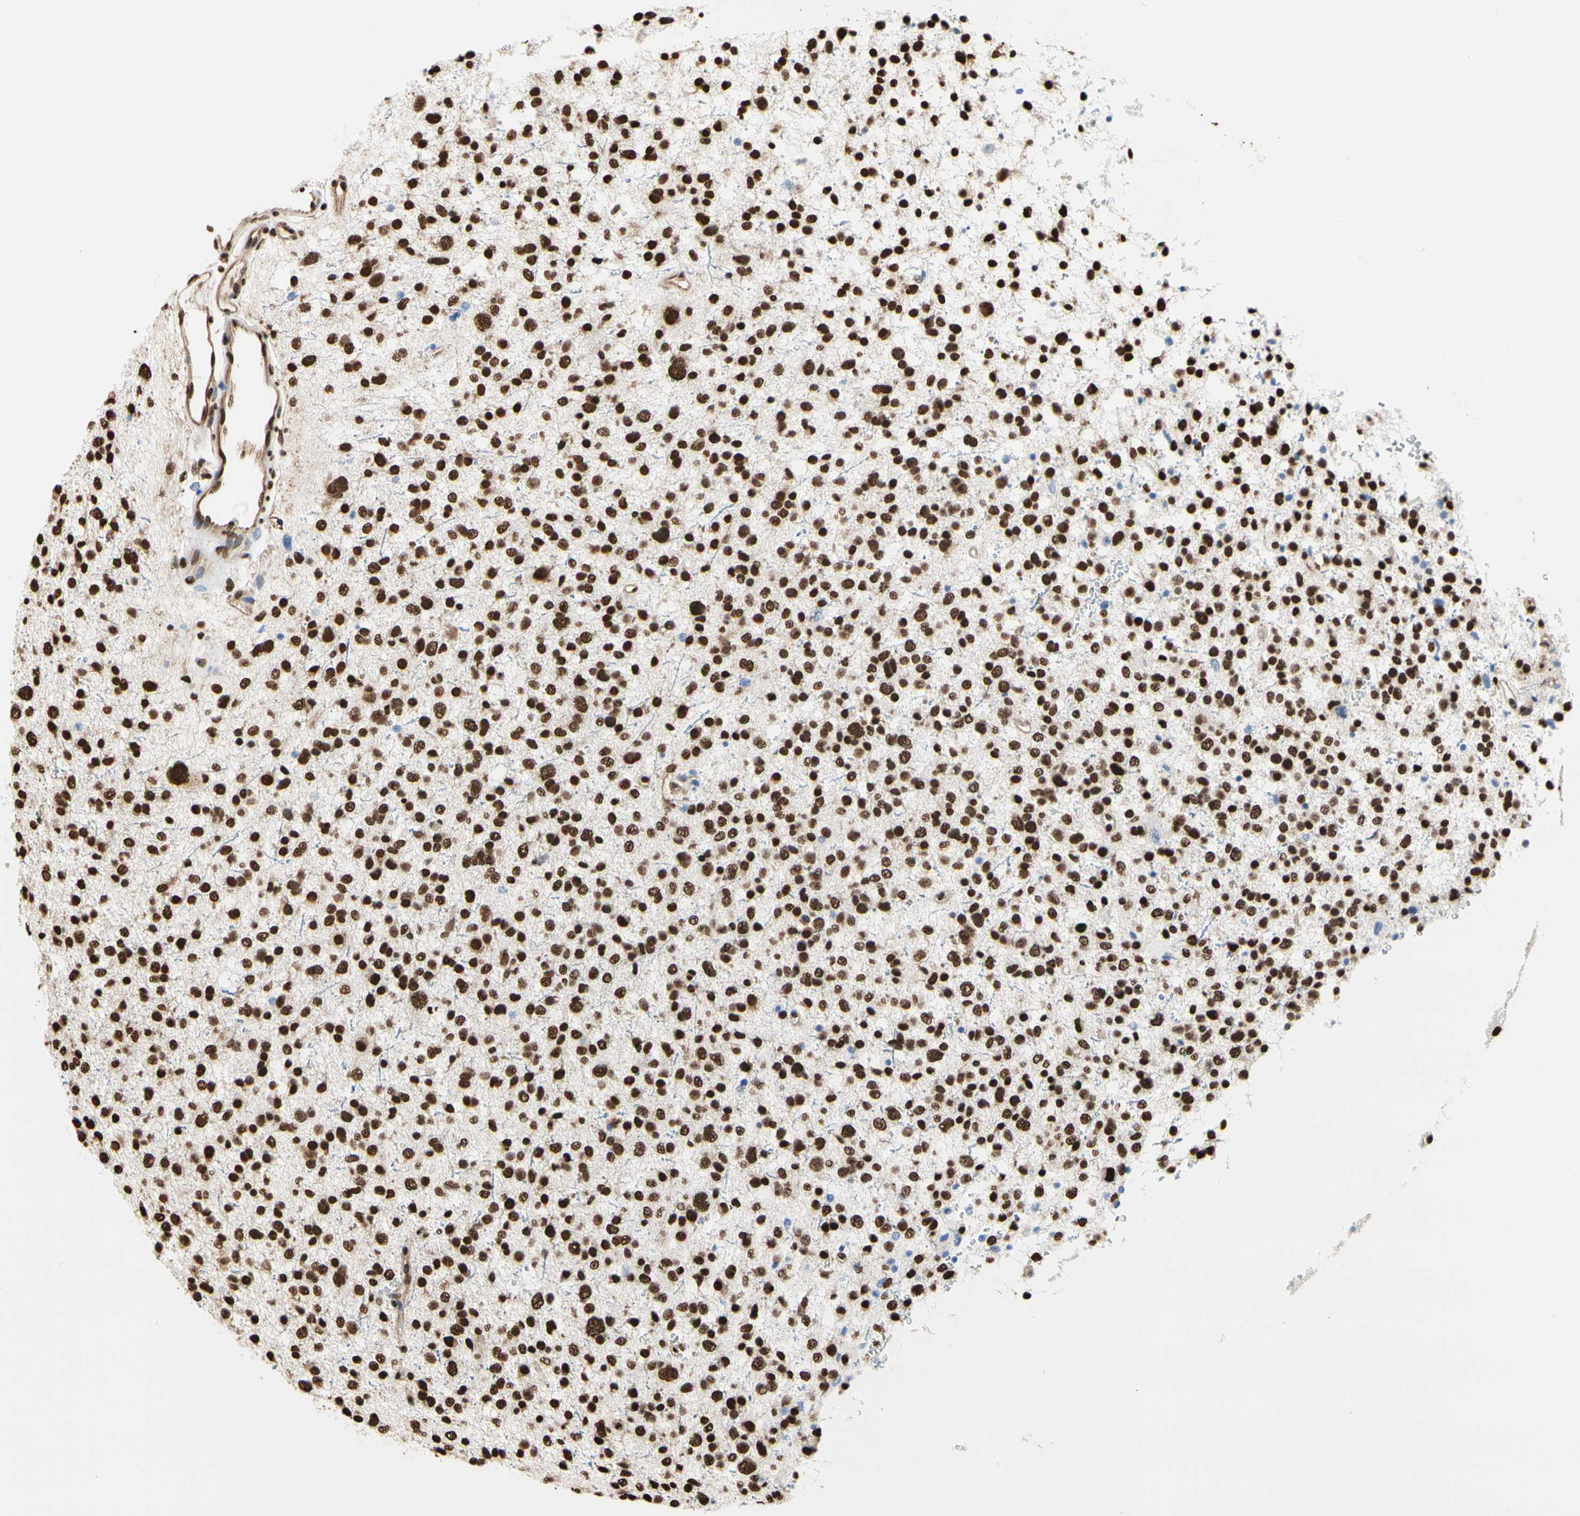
{"staining": {"intensity": "strong", "quantity": ">75%", "location": "nuclear"}, "tissue": "glioma", "cell_type": "Tumor cells", "image_type": "cancer", "snomed": [{"axis": "morphology", "description": "Glioma, malignant, Low grade"}, {"axis": "topography", "description": "Brain"}], "caption": "The histopathology image reveals a brown stain indicating the presence of a protein in the nuclear of tumor cells in glioma. The staining is performed using DAB (3,3'-diaminobenzidine) brown chromogen to label protein expression. The nuclei are counter-stained blue using hematoxylin.", "gene": "HNRNPK", "patient": {"sex": "male", "age": 42}}